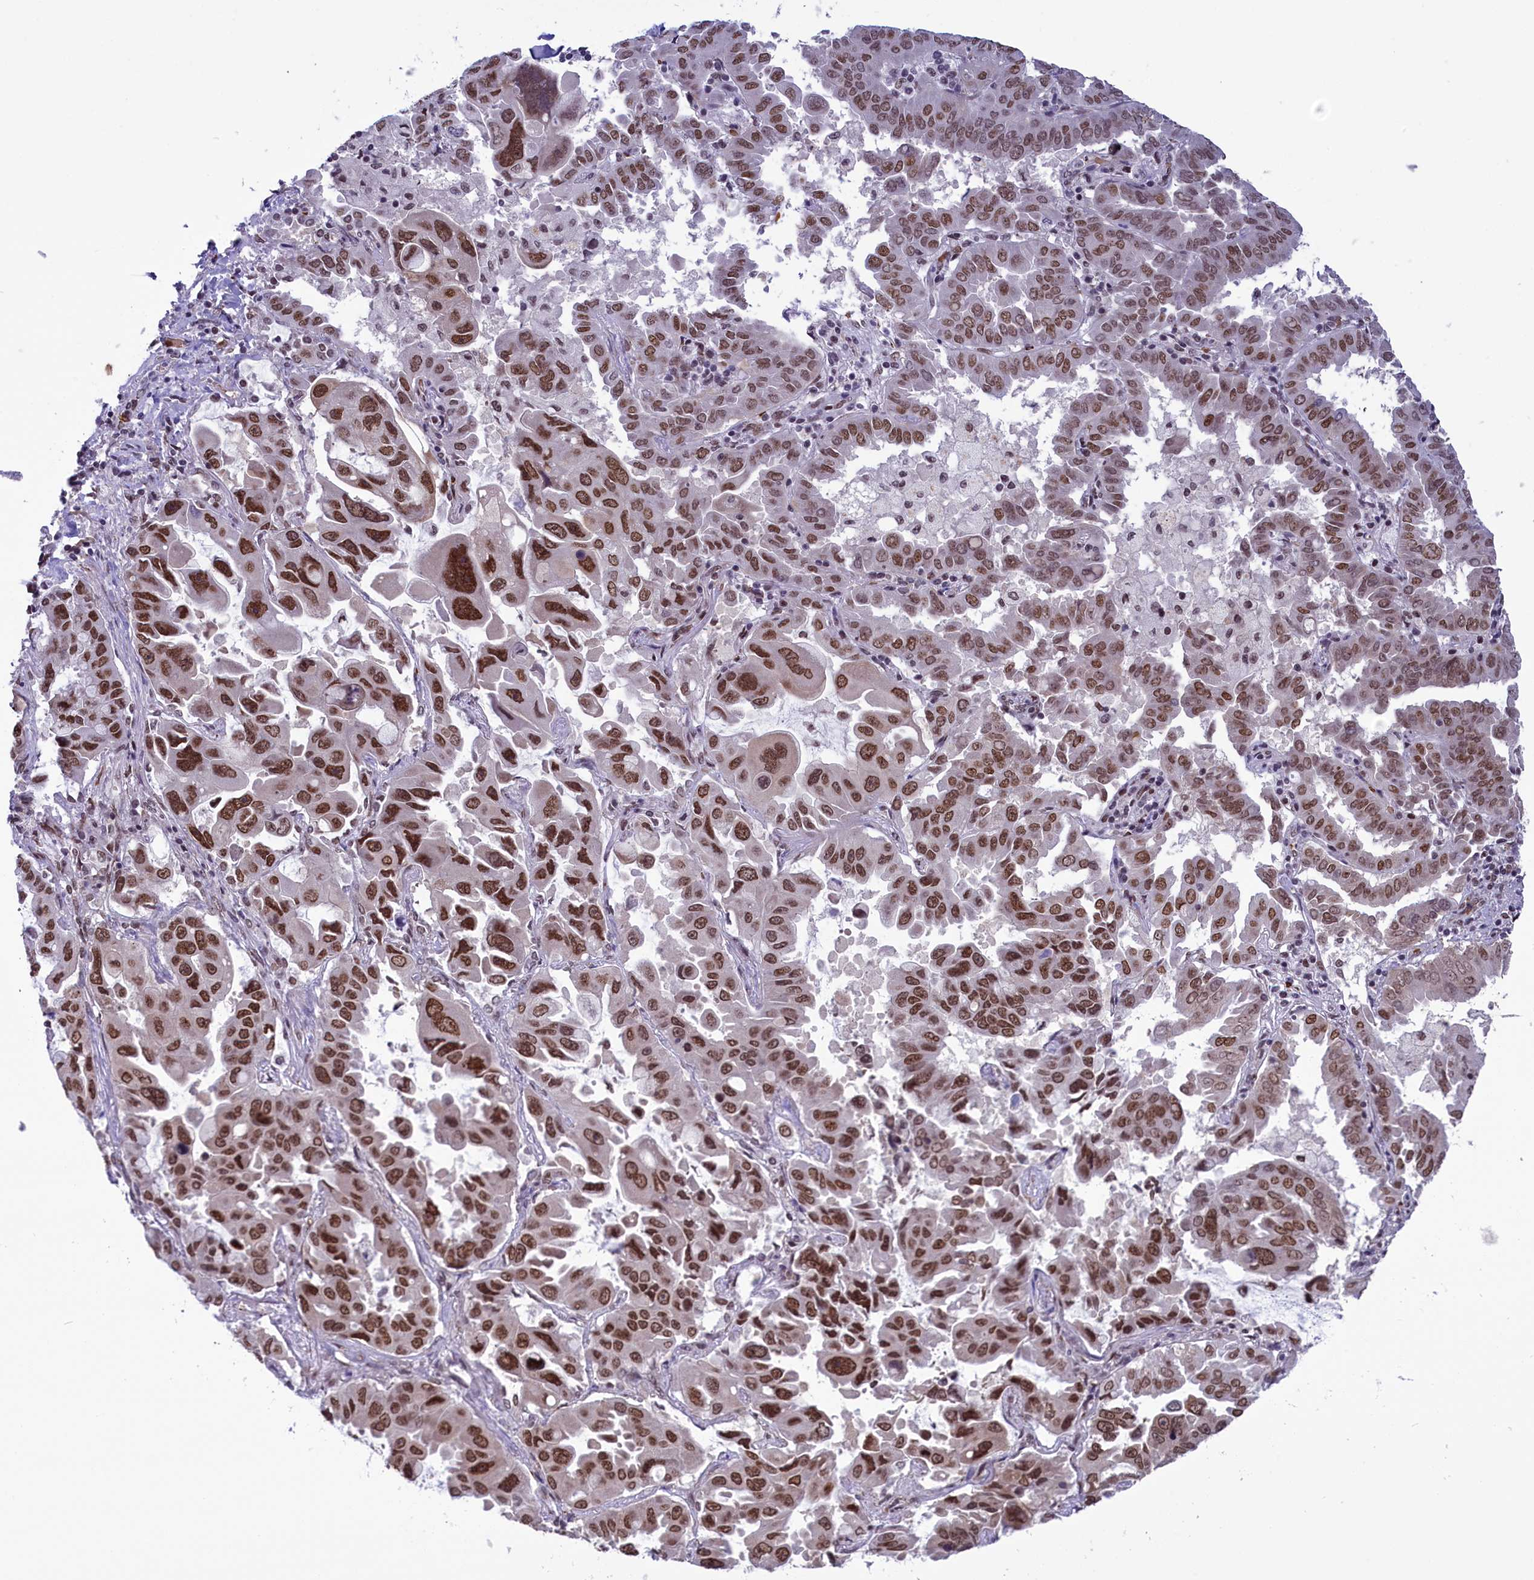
{"staining": {"intensity": "moderate", "quantity": ">75%", "location": "nuclear"}, "tissue": "lung cancer", "cell_type": "Tumor cells", "image_type": "cancer", "snomed": [{"axis": "morphology", "description": "Adenocarcinoma, NOS"}, {"axis": "topography", "description": "Lung"}], "caption": "Lung cancer (adenocarcinoma) stained for a protein displays moderate nuclear positivity in tumor cells.", "gene": "MPHOSPH8", "patient": {"sex": "male", "age": 64}}